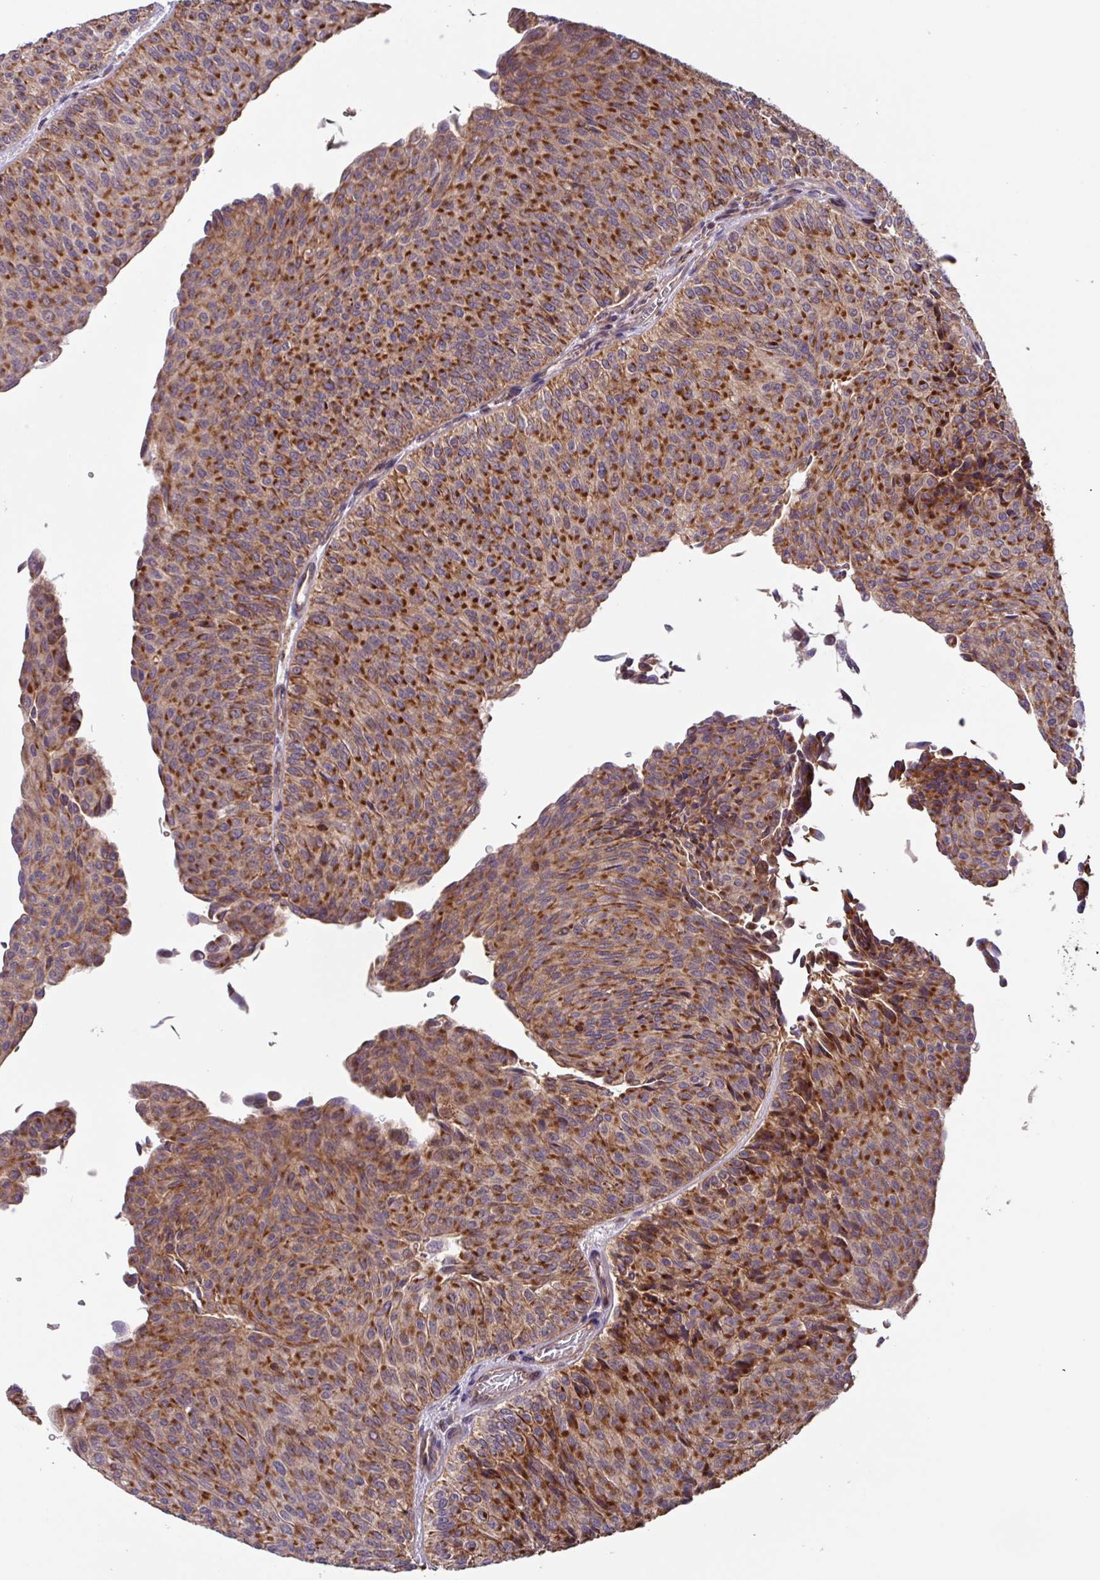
{"staining": {"intensity": "strong", "quantity": ">75%", "location": "cytoplasmic/membranous"}, "tissue": "urothelial cancer", "cell_type": "Tumor cells", "image_type": "cancer", "snomed": [{"axis": "morphology", "description": "Urothelial carcinoma, Low grade"}, {"axis": "topography", "description": "Urinary bladder"}], "caption": "Protein staining of low-grade urothelial carcinoma tissue reveals strong cytoplasmic/membranous staining in about >75% of tumor cells.", "gene": "PLEKHD1", "patient": {"sex": "male", "age": 78}}